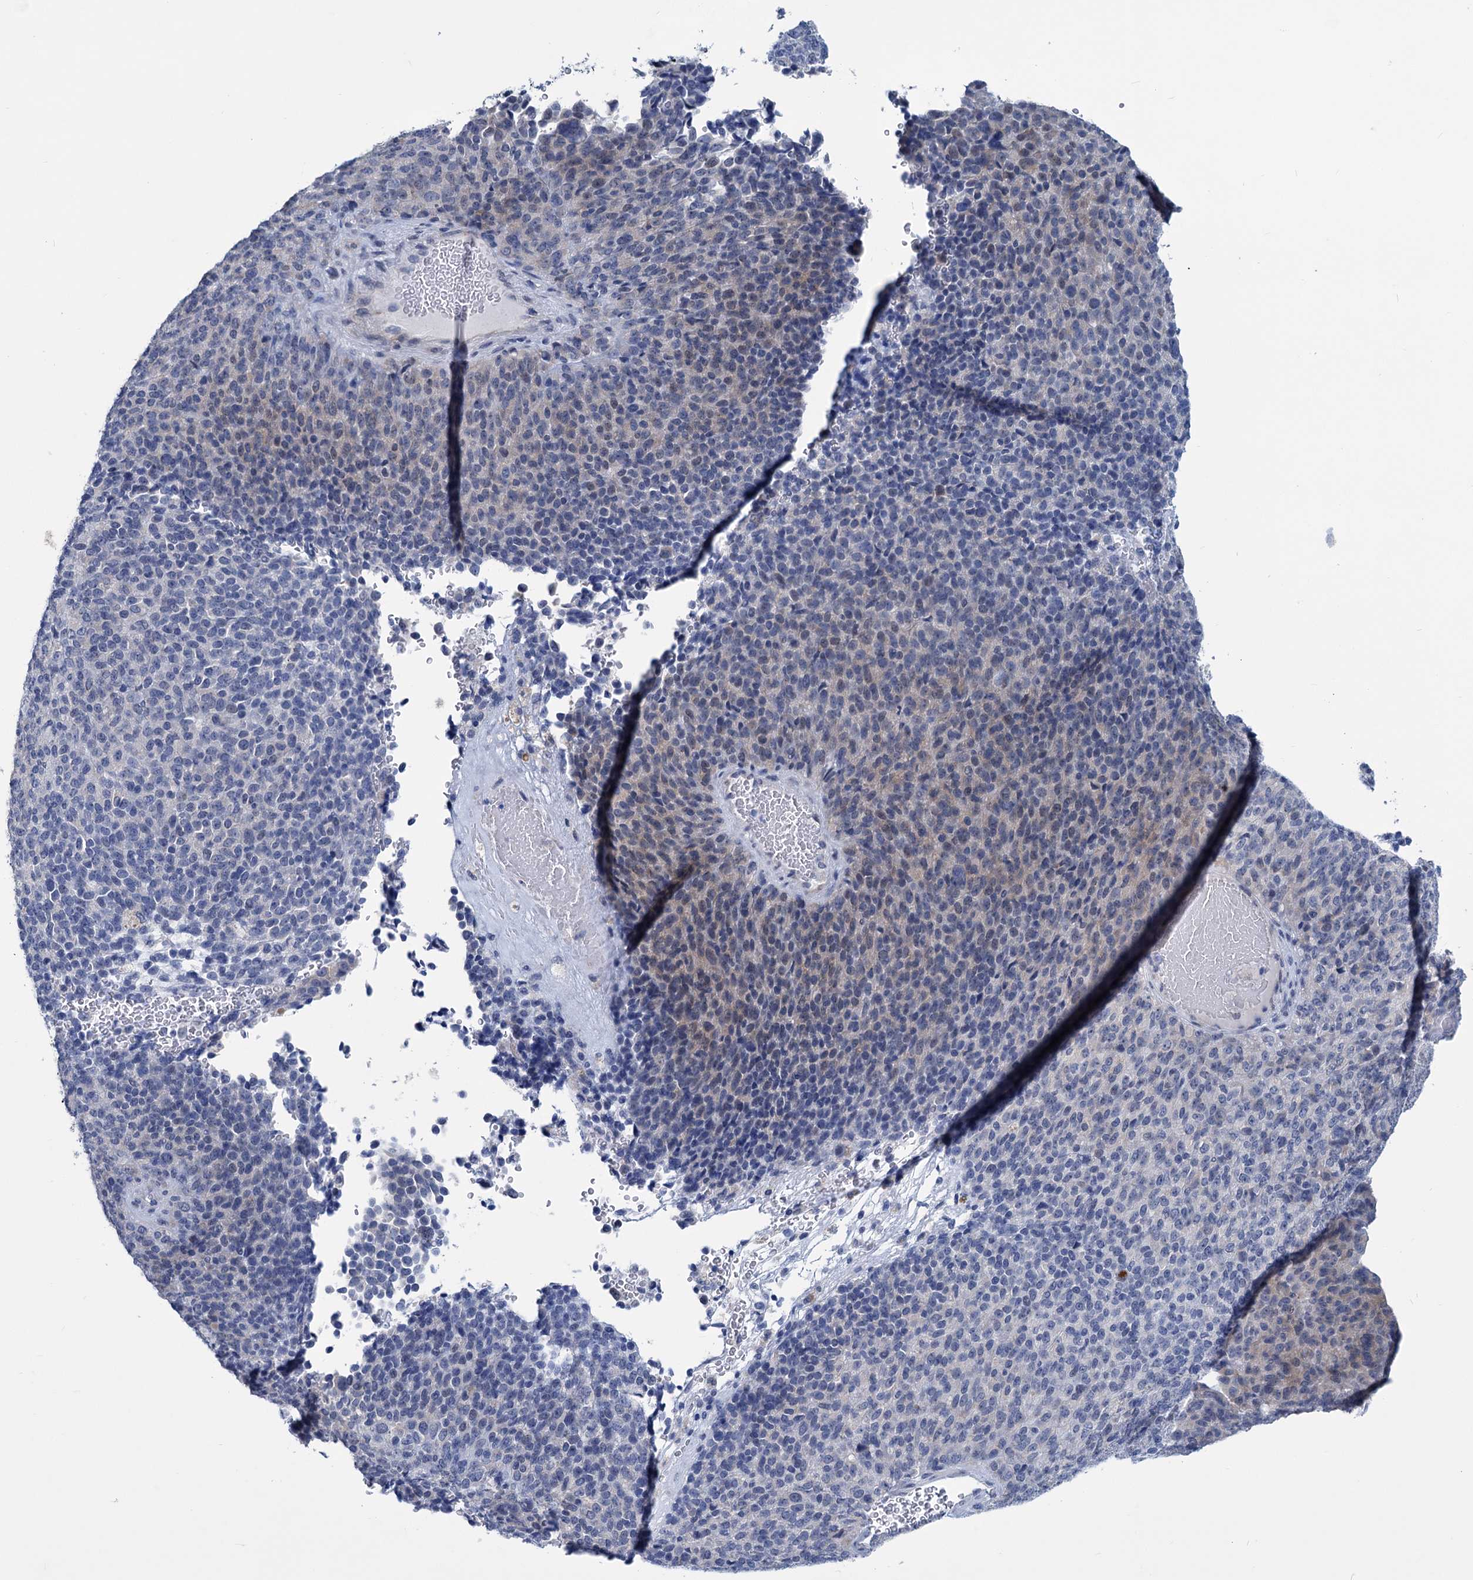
{"staining": {"intensity": "weak", "quantity": "<25%", "location": "cytoplasmic/membranous"}, "tissue": "melanoma", "cell_type": "Tumor cells", "image_type": "cancer", "snomed": [{"axis": "morphology", "description": "Malignant melanoma, Metastatic site"}, {"axis": "topography", "description": "Brain"}], "caption": "An immunohistochemistry (IHC) micrograph of malignant melanoma (metastatic site) is shown. There is no staining in tumor cells of malignant melanoma (metastatic site).", "gene": "NEU3", "patient": {"sex": "female", "age": 56}}